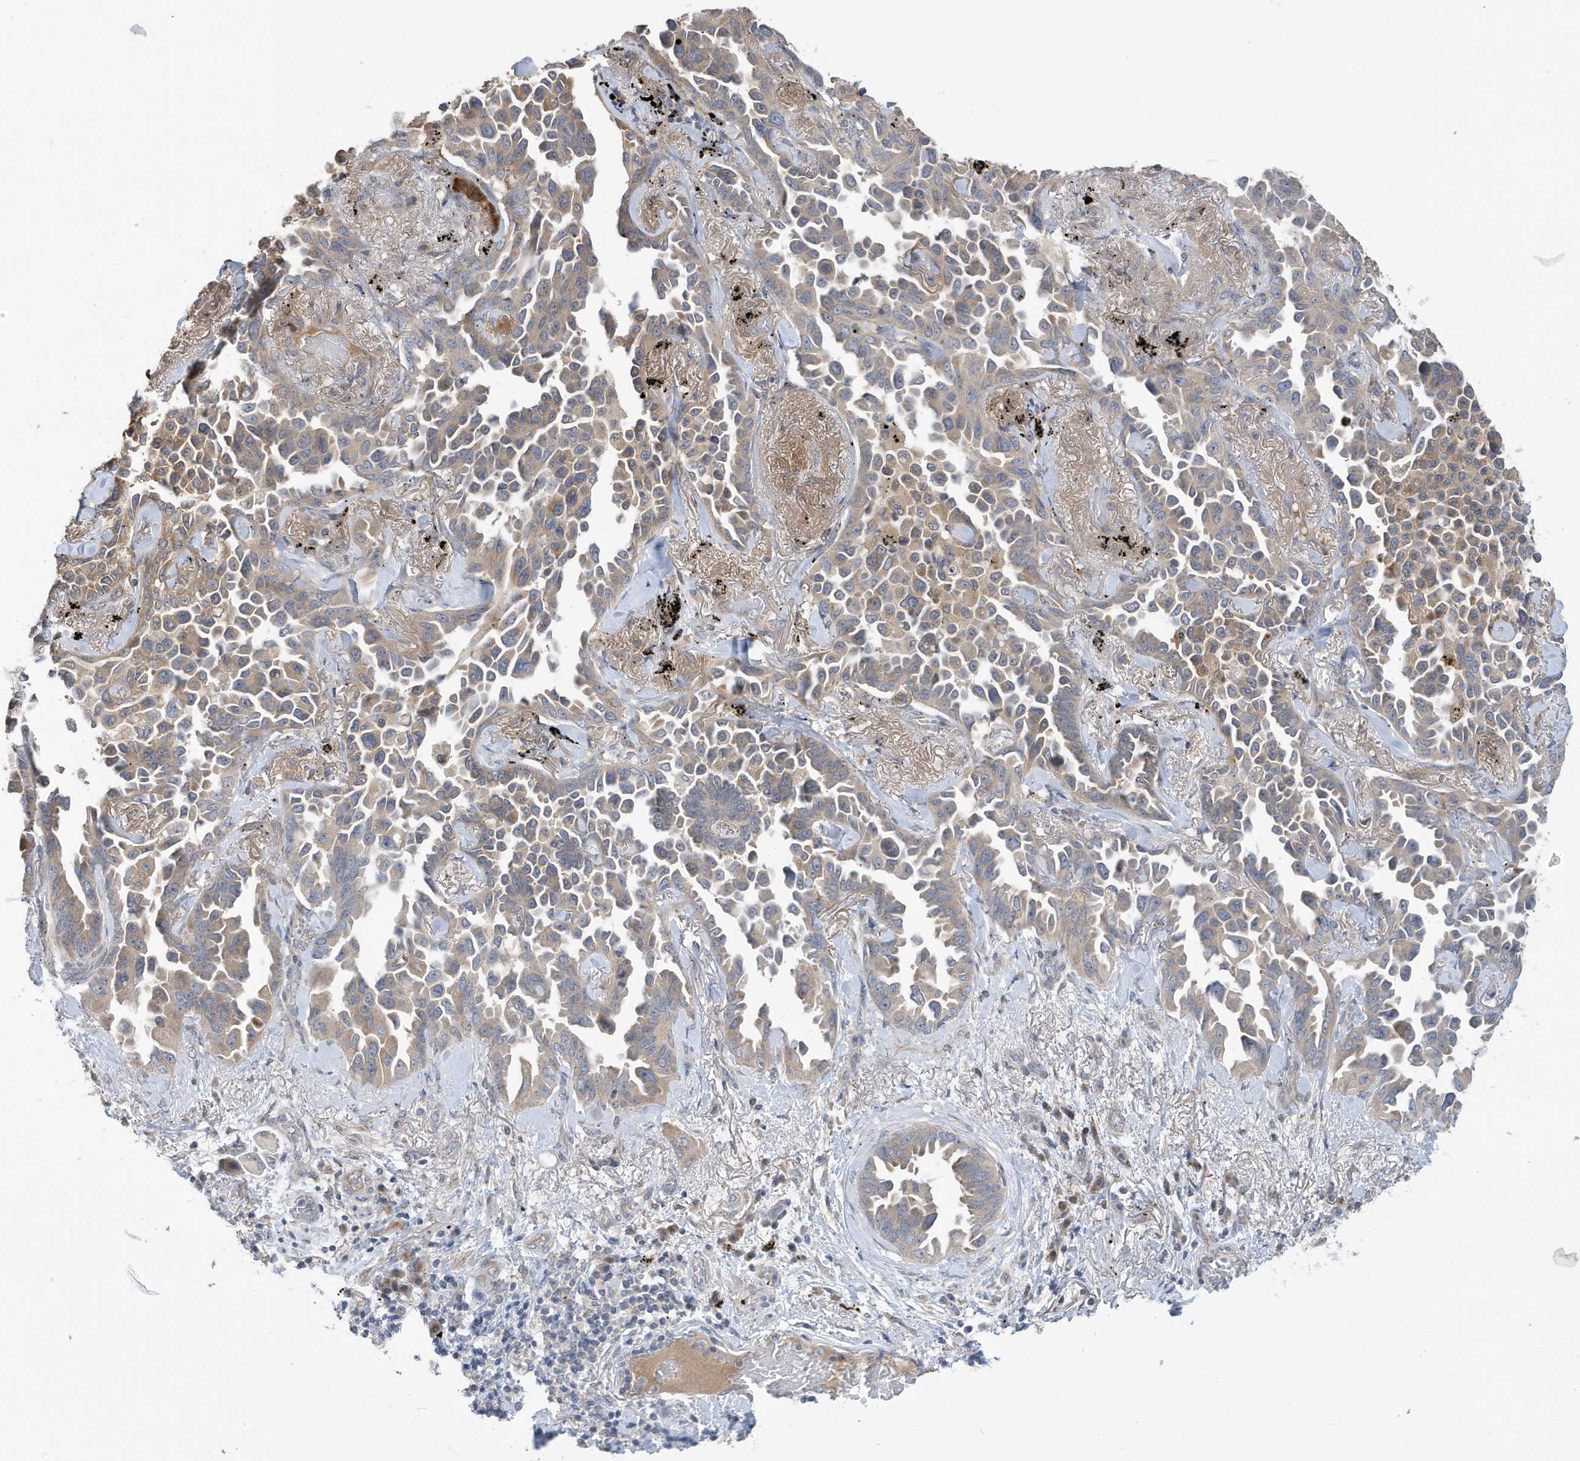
{"staining": {"intensity": "weak", "quantity": "<25%", "location": "cytoplasmic/membranous"}, "tissue": "lung cancer", "cell_type": "Tumor cells", "image_type": "cancer", "snomed": [{"axis": "morphology", "description": "Adenocarcinoma, NOS"}, {"axis": "topography", "description": "Lung"}], "caption": "Immunohistochemistry (IHC) micrograph of neoplastic tissue: human lung adenocarcinoma stained with DAB (3,3'-diaminobenzidine) demonstrates no significant protein expression in tumor cells.", "gene": "LAPTM4A", "patient": {"sex": "female", "age": 67}}